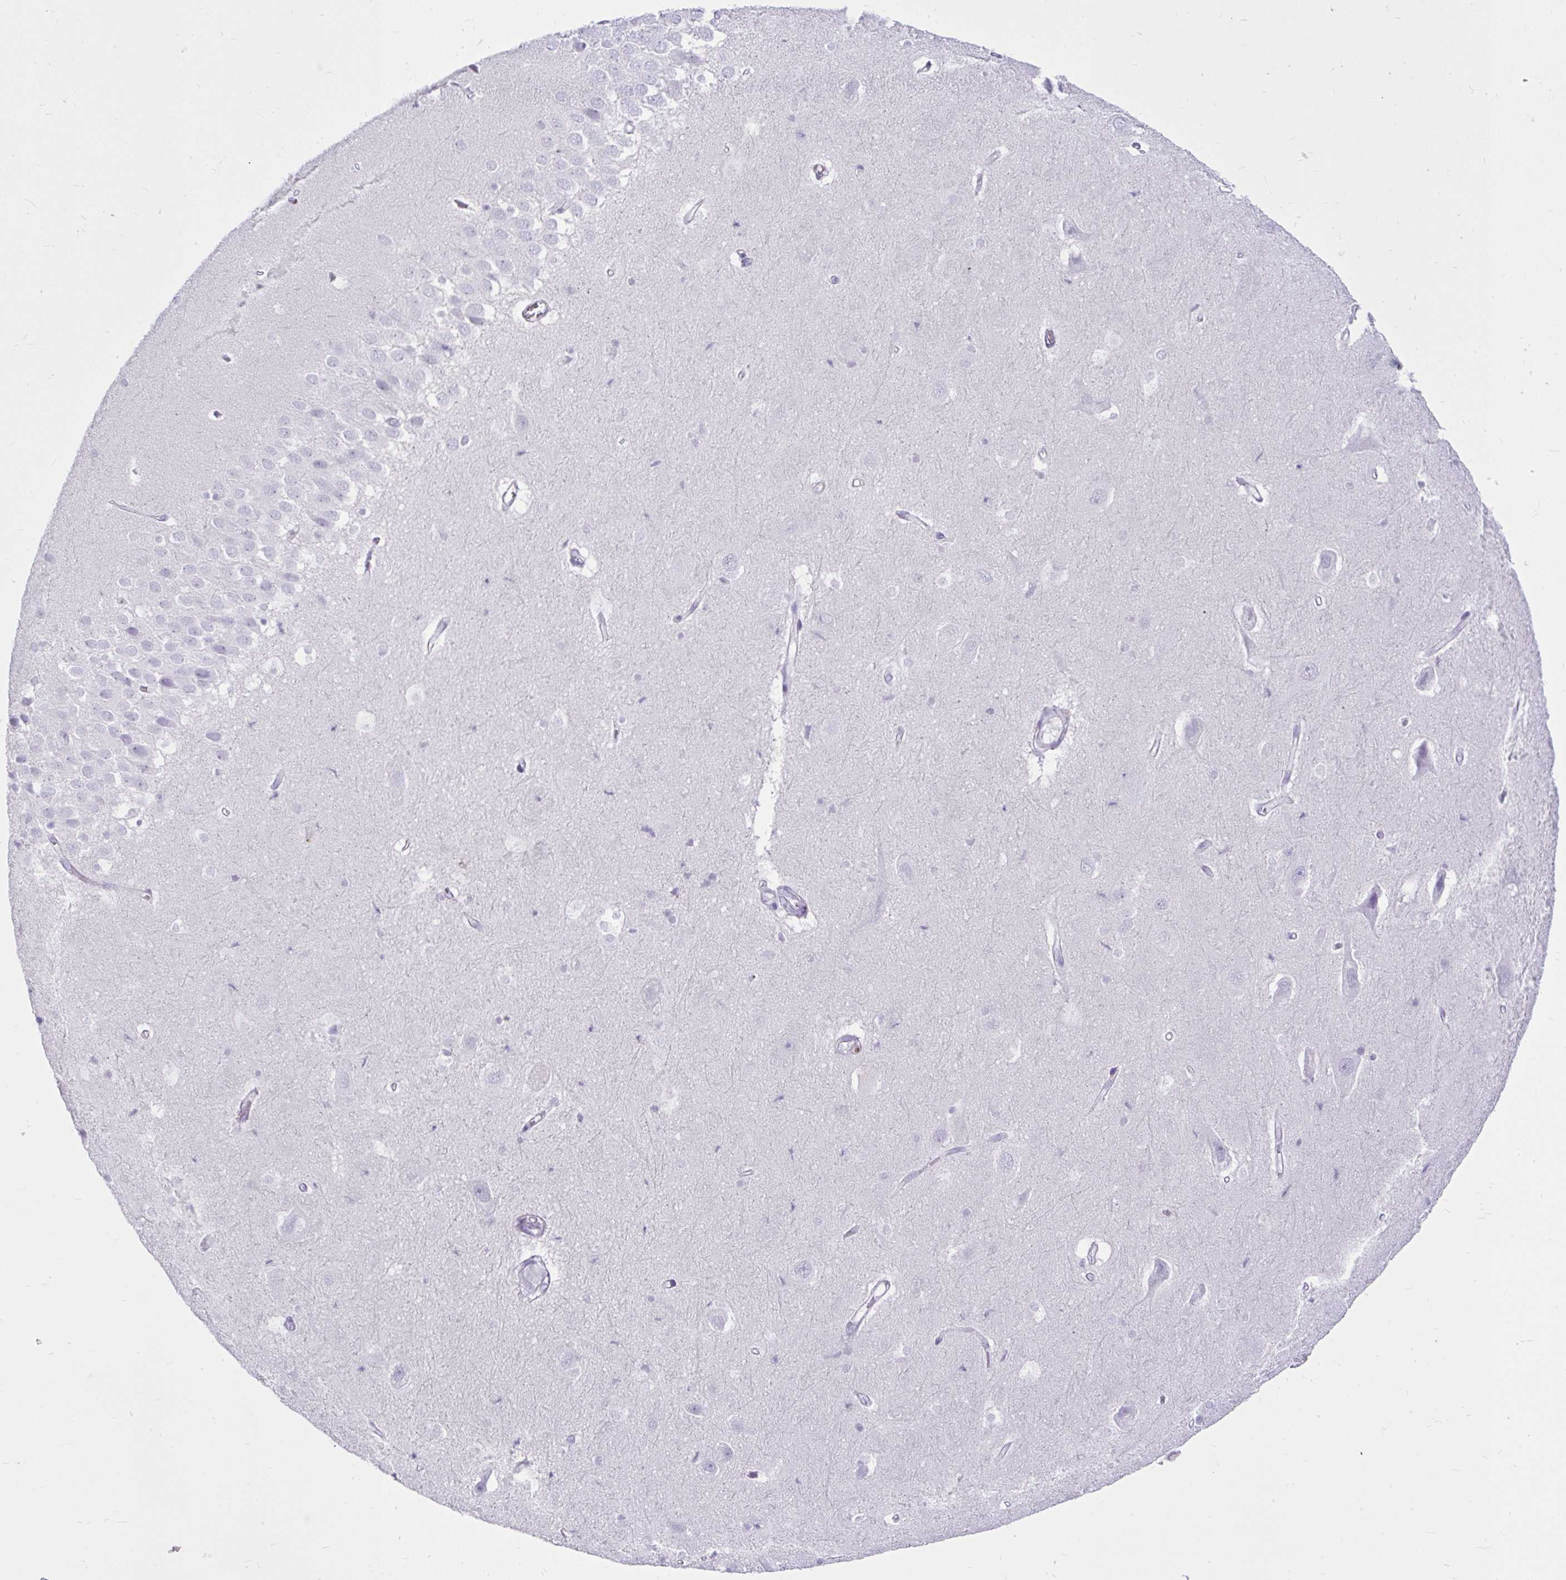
{"staining": {"intensity": "negative", "quantity": "none", "location": "none"}, "tissue": "hippocampus", "cell_type": "Glial cells", "image_type": "normal", "snomed": [{"axis": "morphology", "description": "Normal tissue, NOS"}, {"axis": "topography", "description": "Hippocampus"}], "caption": "Photomicrograph shows no protein positivity in glial cells of benign hippocampus.", "gene": "CTSZ", "patient": {"sex": "male", "age": 26}}